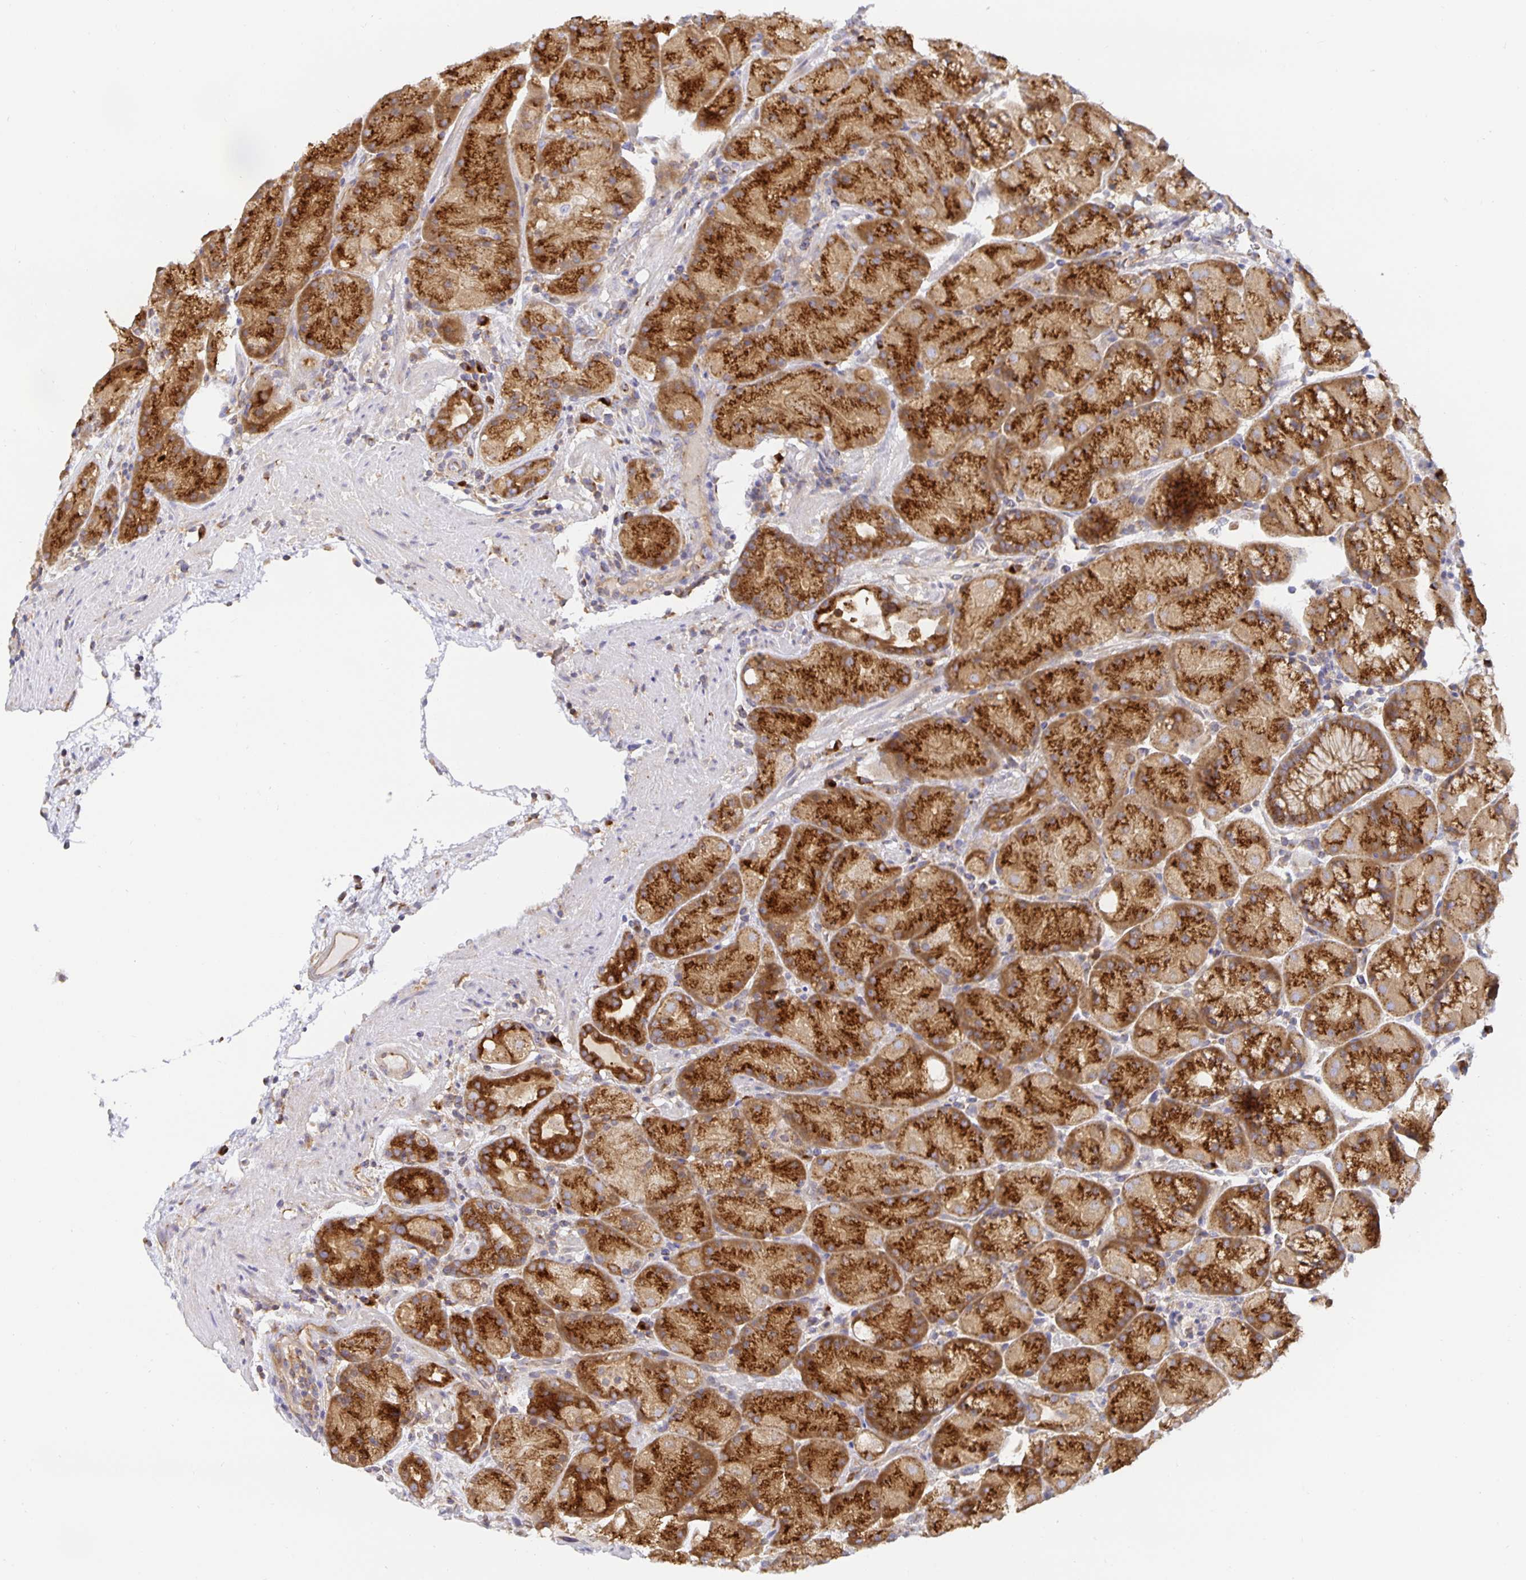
{"staining": {"intensity": "strong", "quantity": ">75%", "location": "cytoplasmic/membranous"}, "tissue": "stomach", "cell_type": "Glandular cells", "image_type": "normal", "snomed": [{"axis": "morphology", "description": "Normal tissue, NOS"}, {"axis": "topography", "description": "Stomach, upper"}, {"axis": "topography", "description": "Stomach"}], "caption": "Immunohistochemistry (IHC) micrograph of benign stomach stained for a protein (brown), which shows high levels of strong cytoplasmic/membranous staining in about >75% of glandular cells.", "gene": "USO1", "patient": {"sex": "male", "age": 48}}